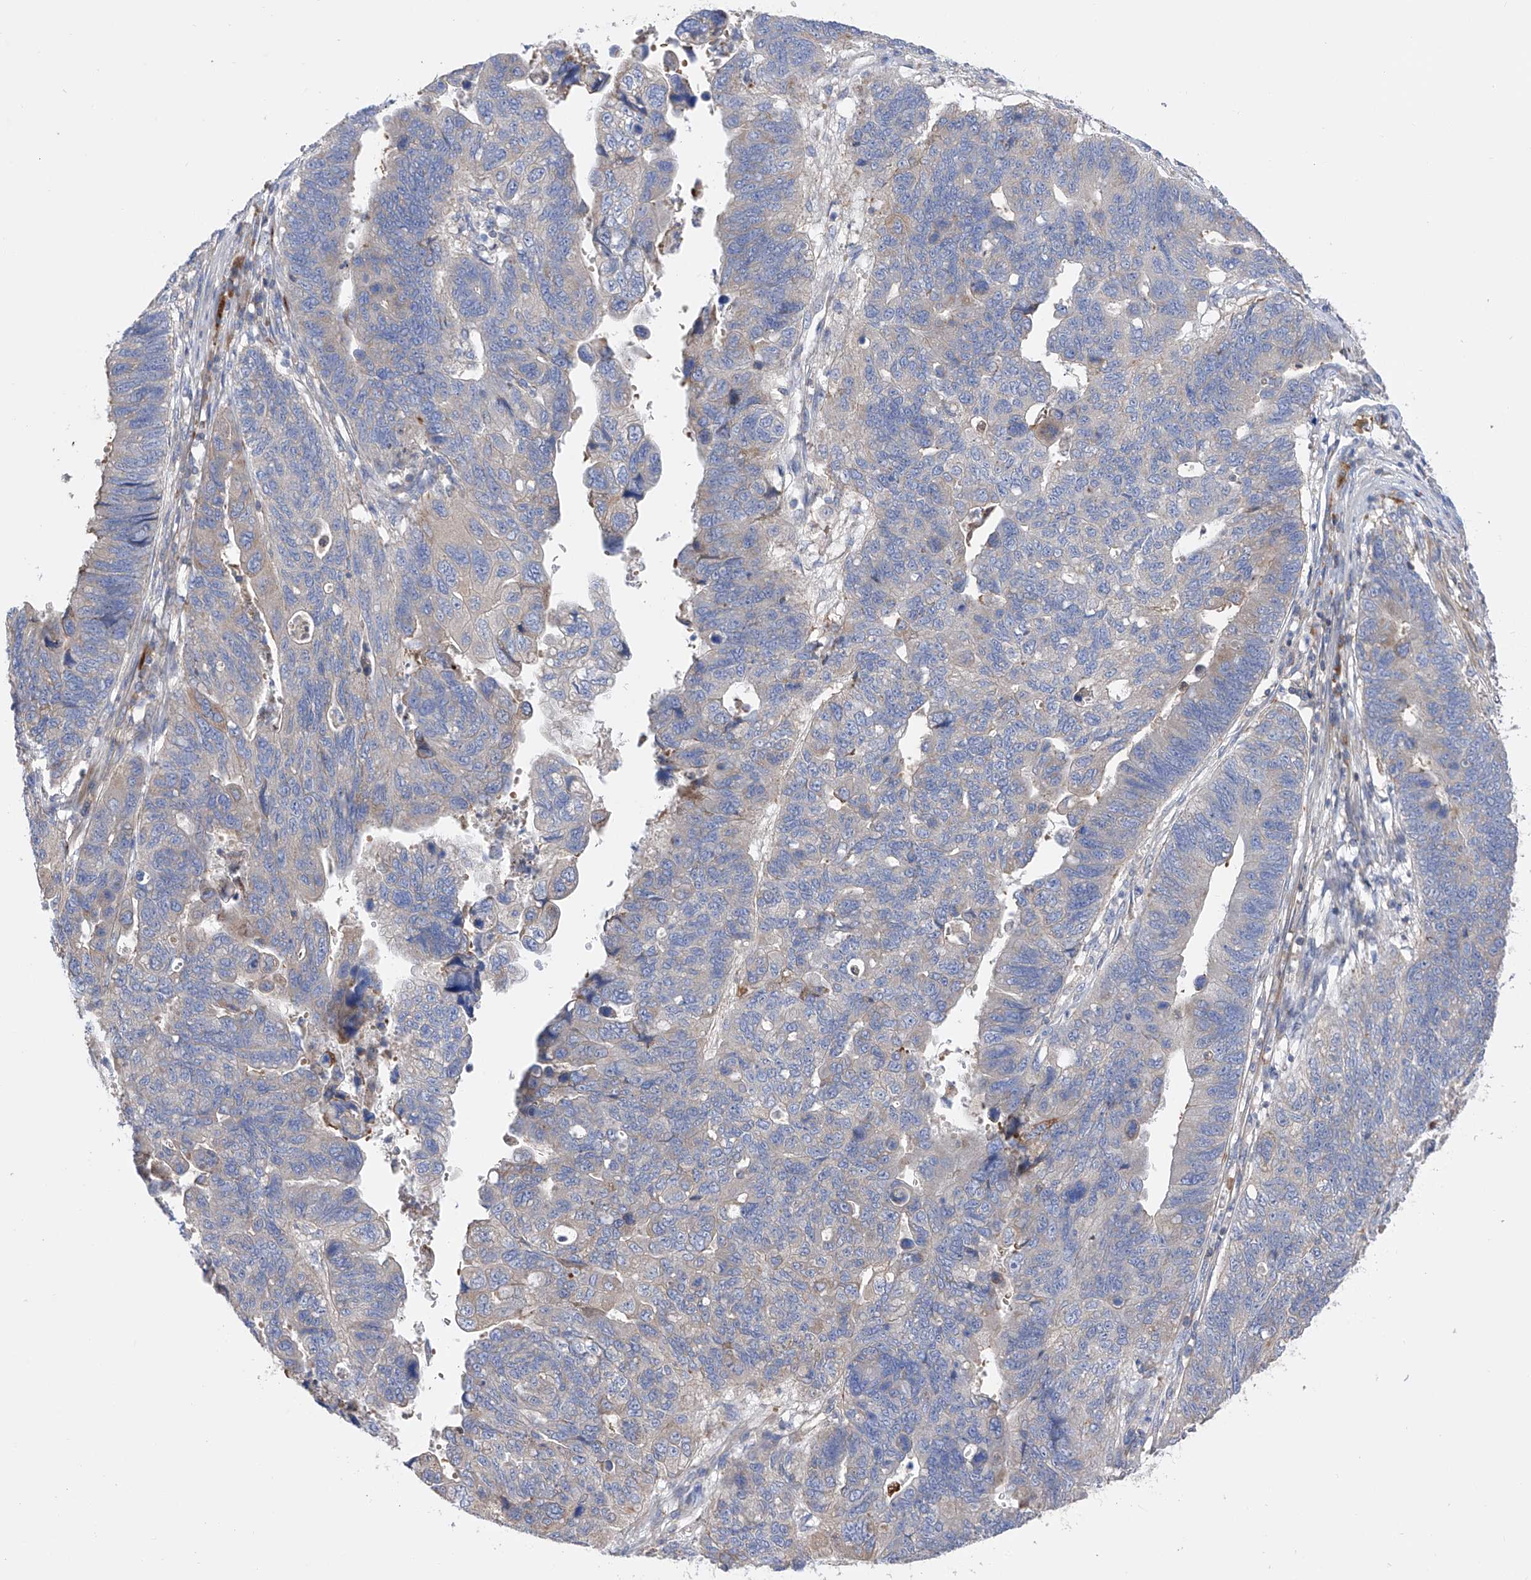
{"staining": {"intensity": "weak", "quantity": "<25%", "location": "cytoplasmic/membranous"}, "tissue": "stomach cancer", "cell_type": "Tumor cells", "image_type": "cancer", "snomed": [{"axis": "morphology", "description": "Adenocarcinoma, NOS"}, {"axis": "topography", "description": "Stomach"}], "caption": "Tumor cells show no significant expression in stomach cancer. Nuclei are stained in blue.", "gene": "NFATC4", "patient": {"sex": "male", "age": 59}}